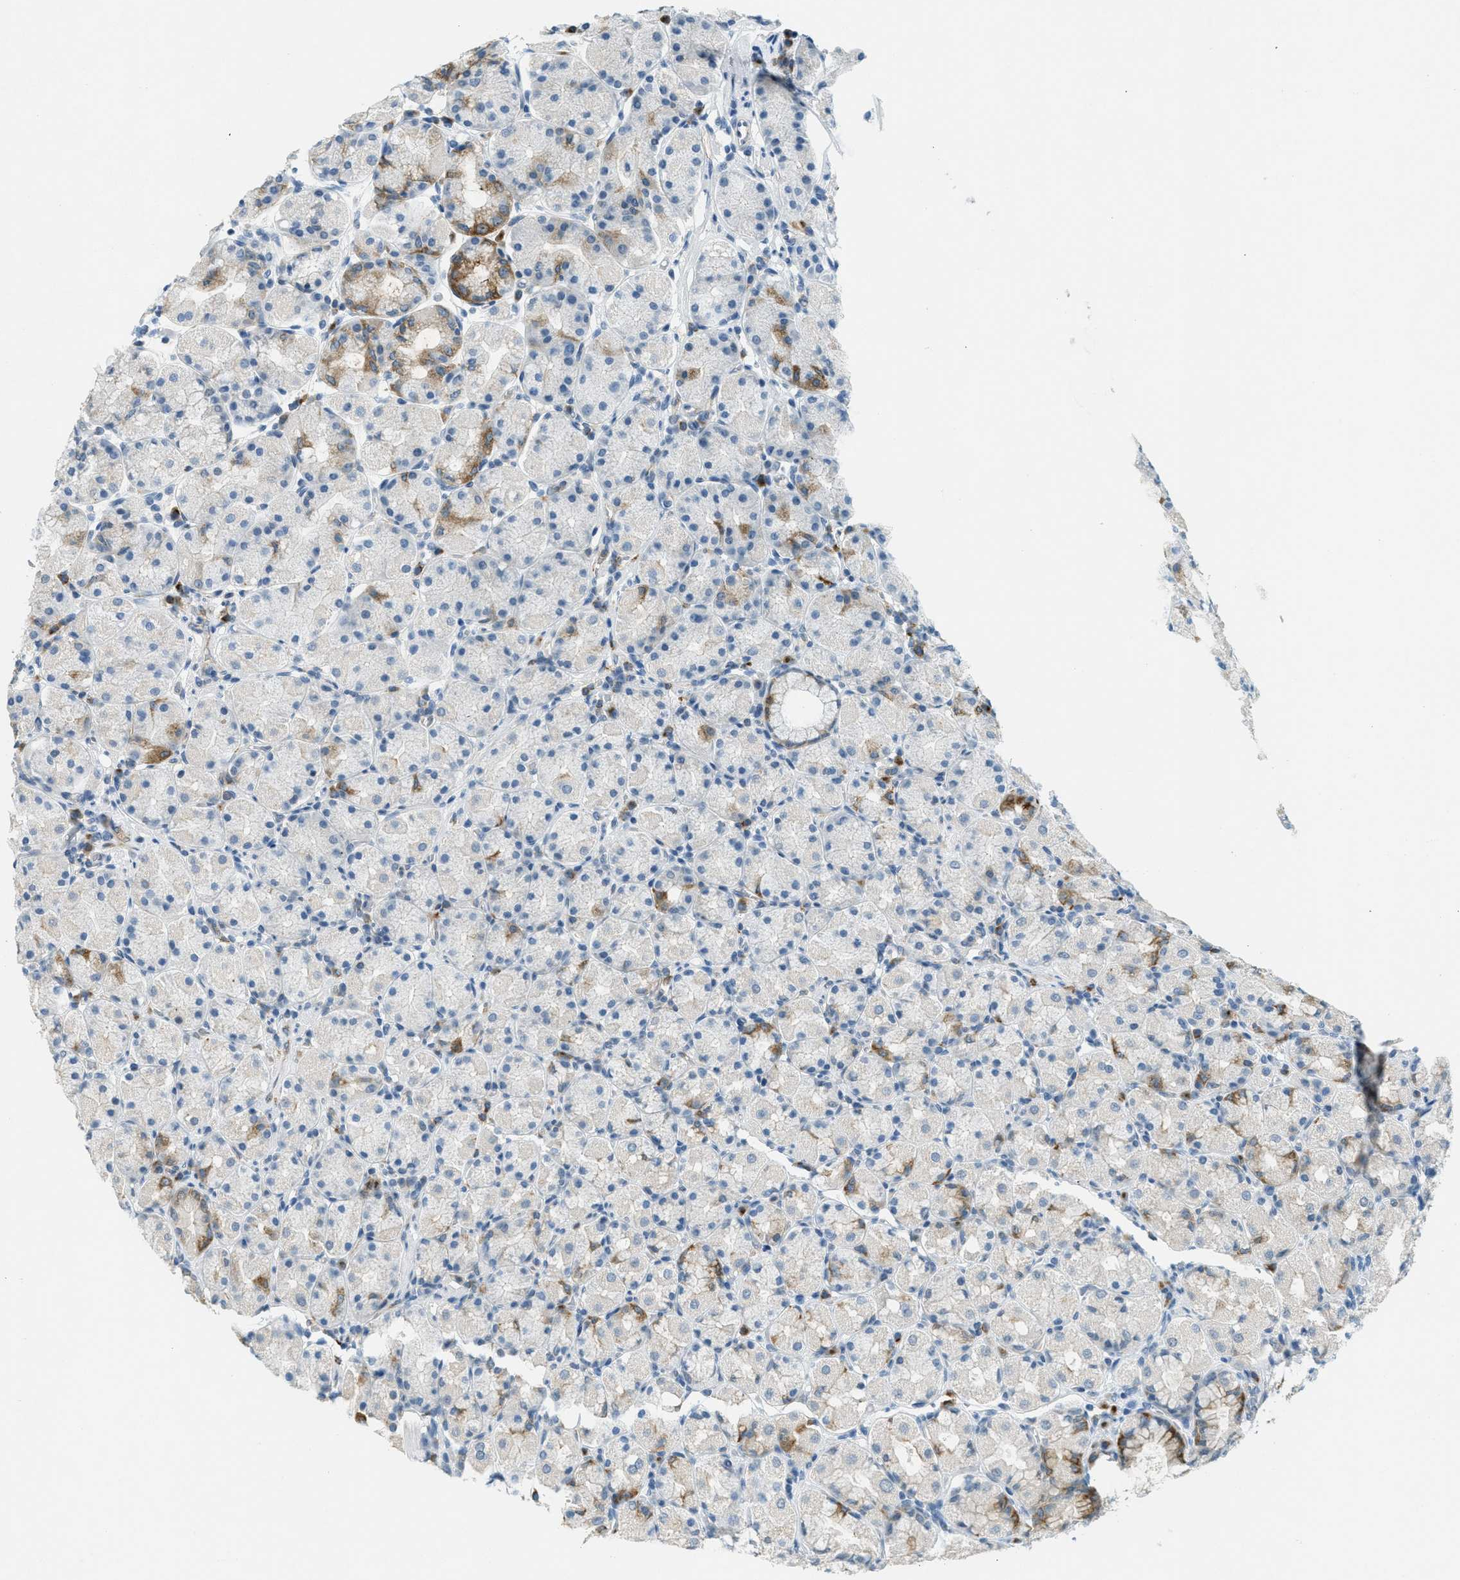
{"staining": {"intensity": "moderate", "quantity": "<25%", "location": "cytoplasmic/membranous"}, "tissue": "stomach", "cell_type": "Glandular cells", "image_type": "normal", "snomed": [{"axis": "morphology", "description": "Normal tissue, NOS"}, {"axis": "topography", "description": "Stomach, upper"}], "caption": "A histopathology image showing moderate cytoplasmic/membranous staining in approximately <25% of glandular cells in benign stomach, as visualized by brown immunohistochemical staining.", "gene": "FYN", "patient": {"sex": "male", "age": 68}}